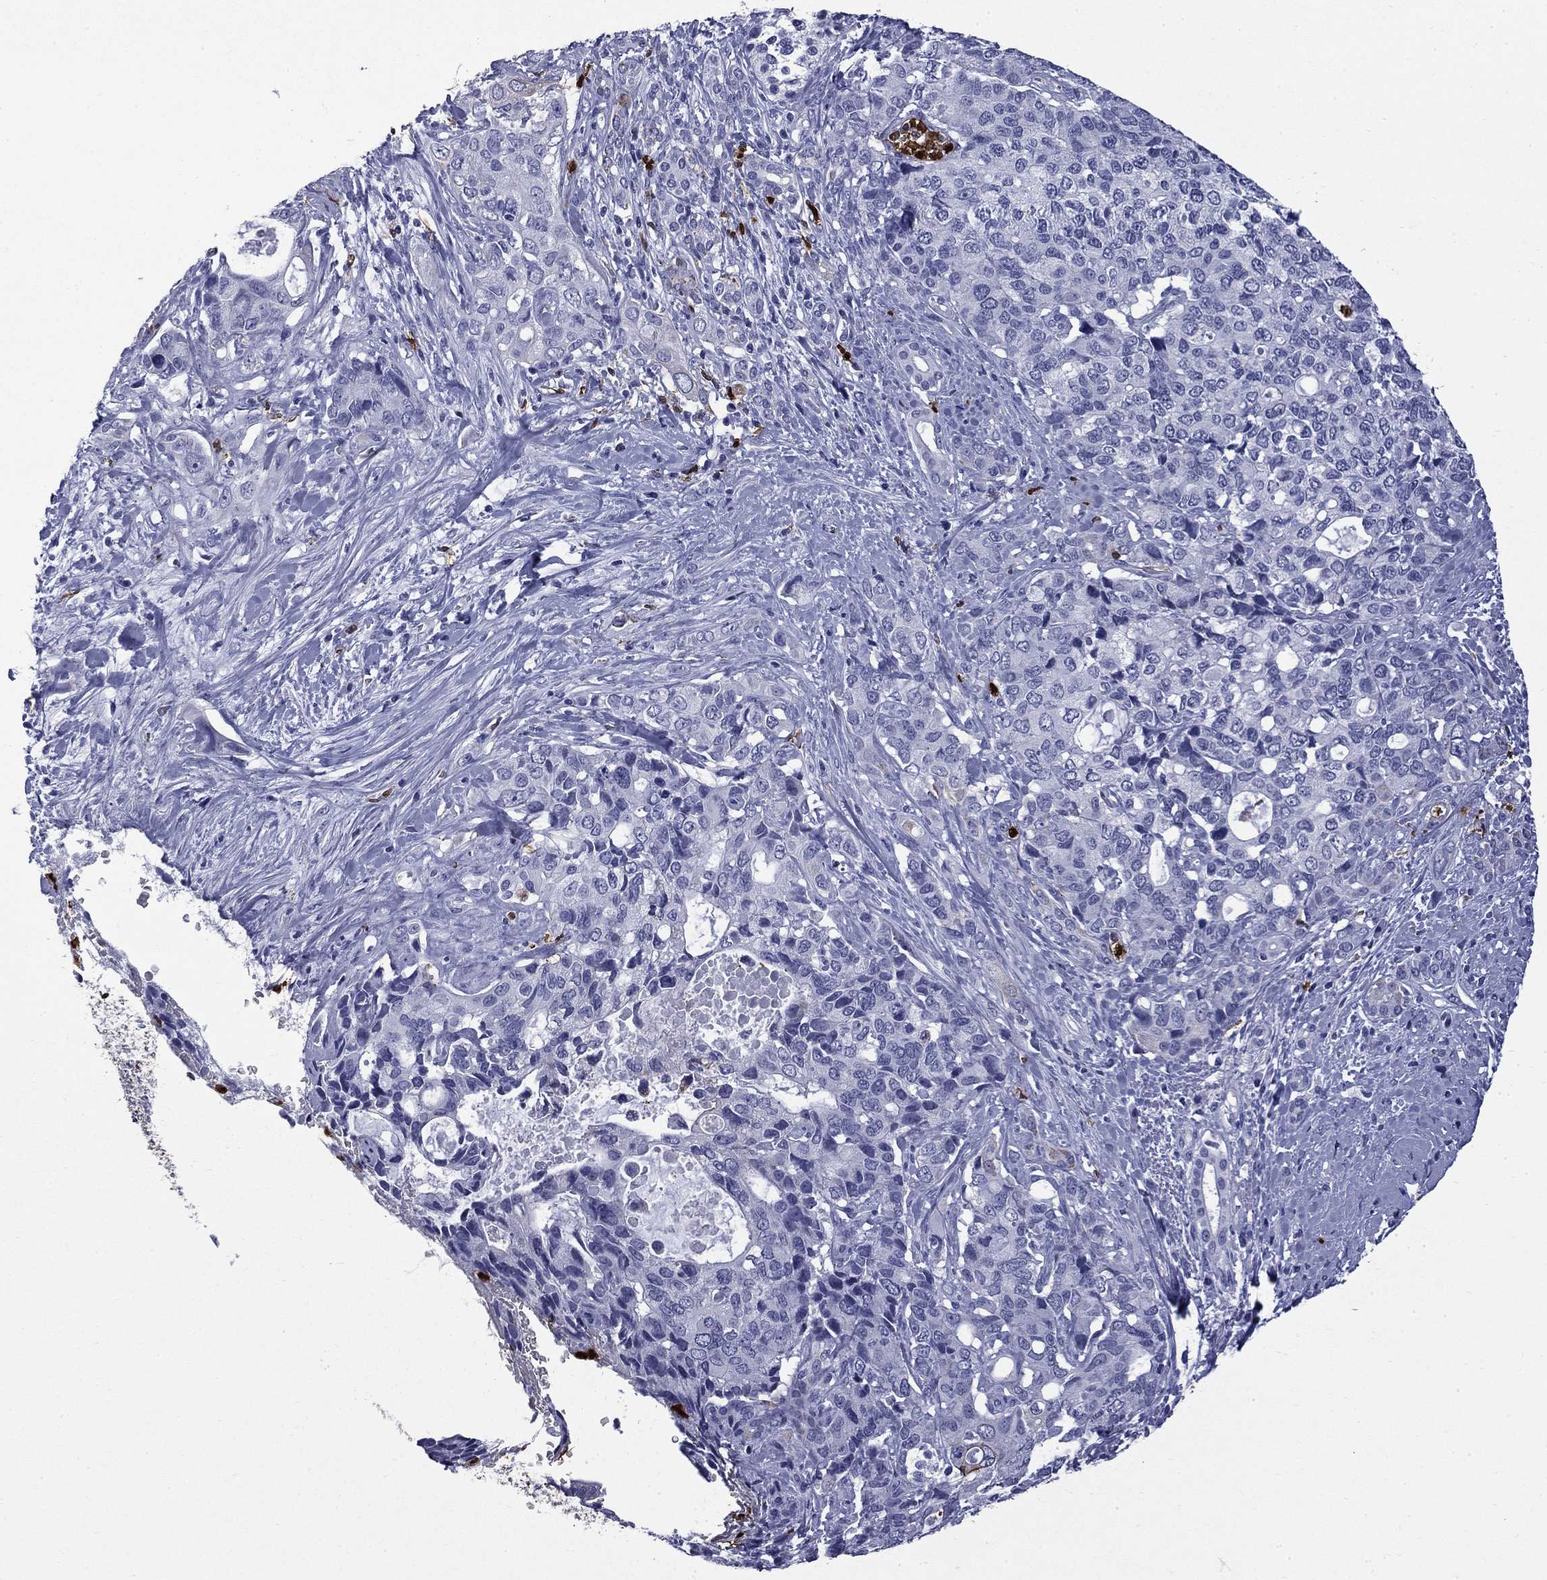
{"staining": {"intensity": "negative", "quantity": "none", "location": "none"}, "tissue": "pancreatic cancer", "cell_type": "Tumor cells", "image_type": "cancer", "snomed": [{"axis": "morphology", "description": "Adenocarcinoma, NOS"}, {"axis": "topography", "description": "Pancreas"}], "caption": "A high-resolution image shows IHC staining of adenocarcinoma (pancreatic), which shows no significant staining in tumor cells. (Brightfield microscopy of DAB (3,3'-diaminobenzidine) IHC at high magnification).", "gene": "TRIM29", "patient": {"sex": "female", "age": 56}}